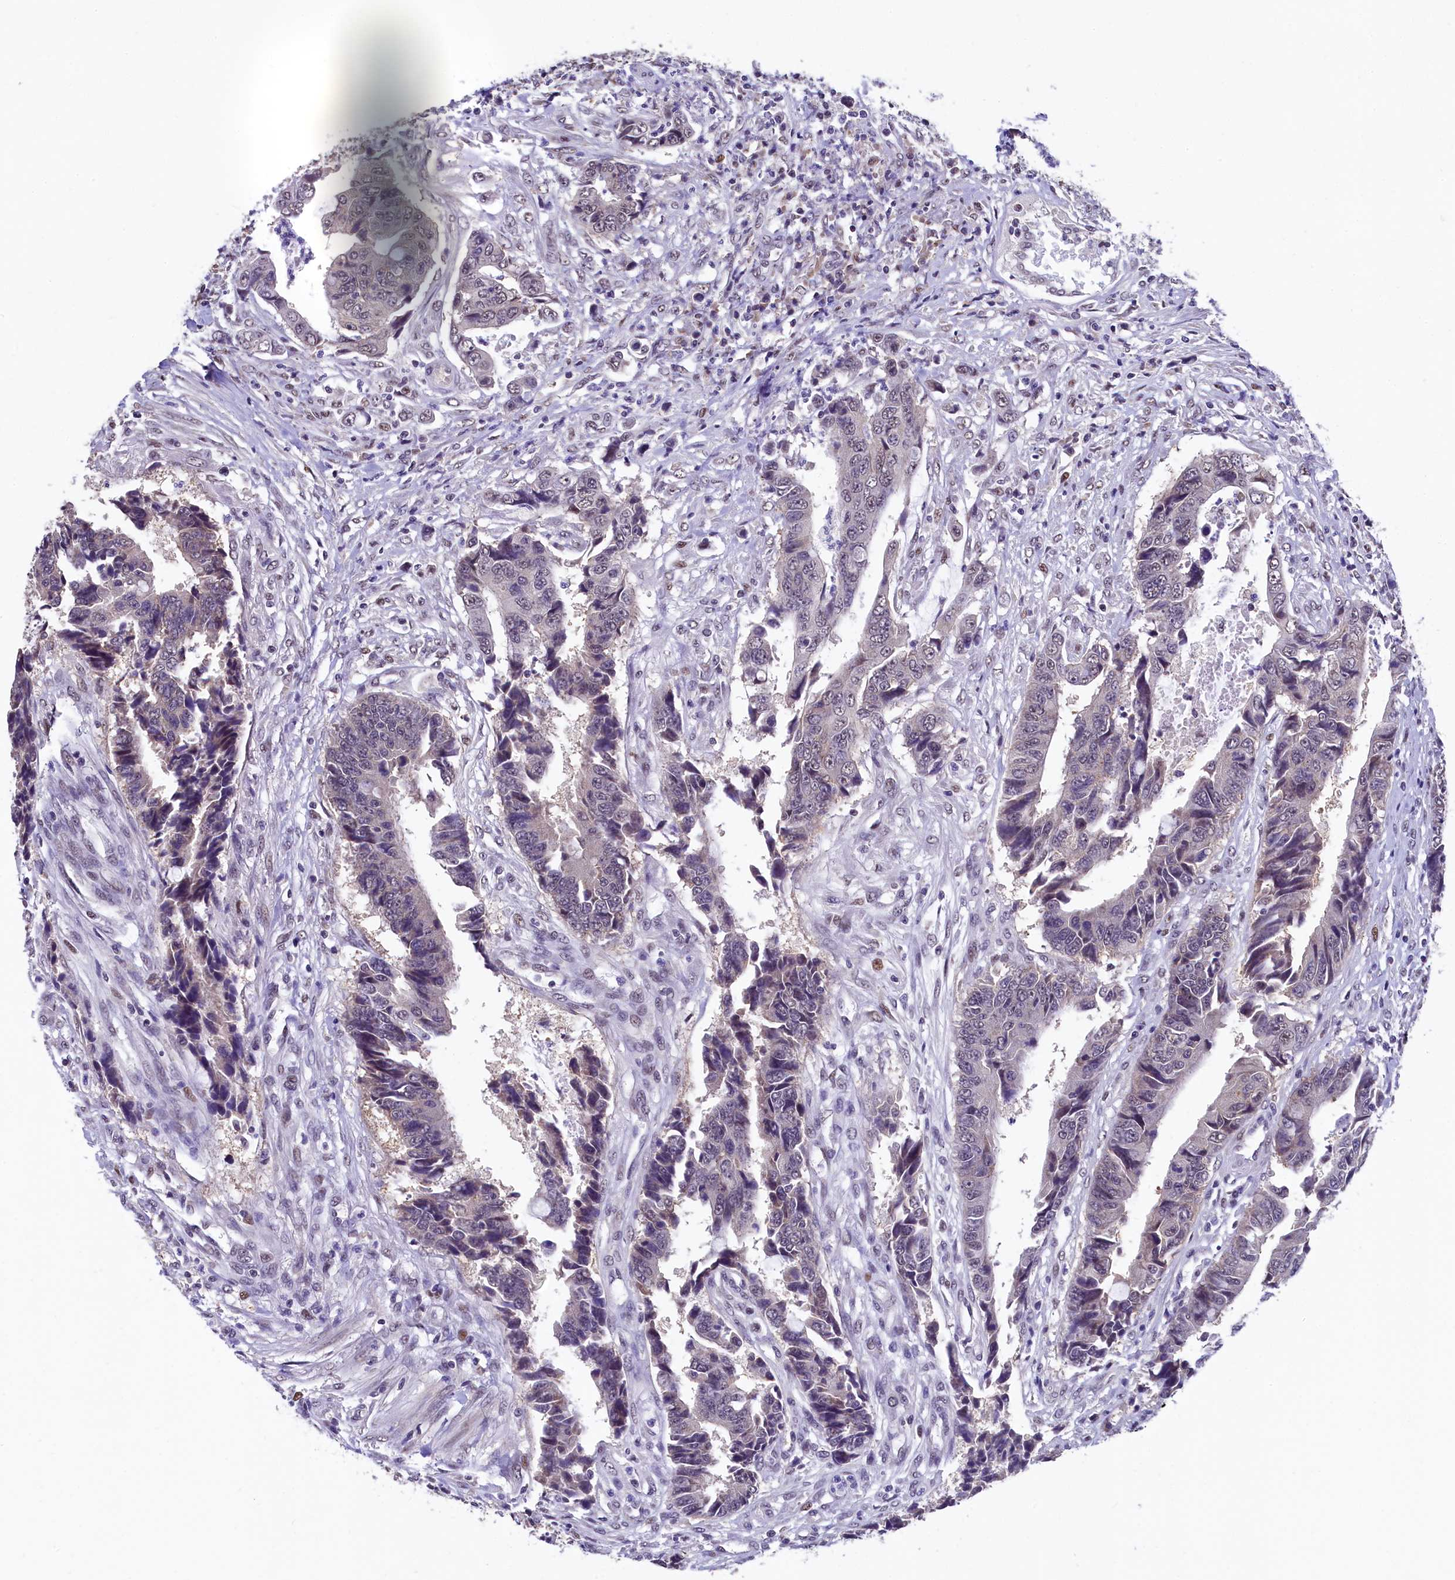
{"staining": {"intensity": "negative", "quantity": "none", "location": "none"}, "tissue": "colorectal cancer", "cell_type": "Tumor cells", "image_type": "cancer", "snomed": [{"axis": "morphology", "description": "Adenocarcinoma, NOS"}, {"axis": "topography", "description": "Rectum"}], "caption": "Immunohistochemical staining of human colorectal cancer (adenocarcinoma) reveals no significant positivity in tumor cells.", "gene": "HECTD4", "patient": {"sex": "male", "age": 84}}